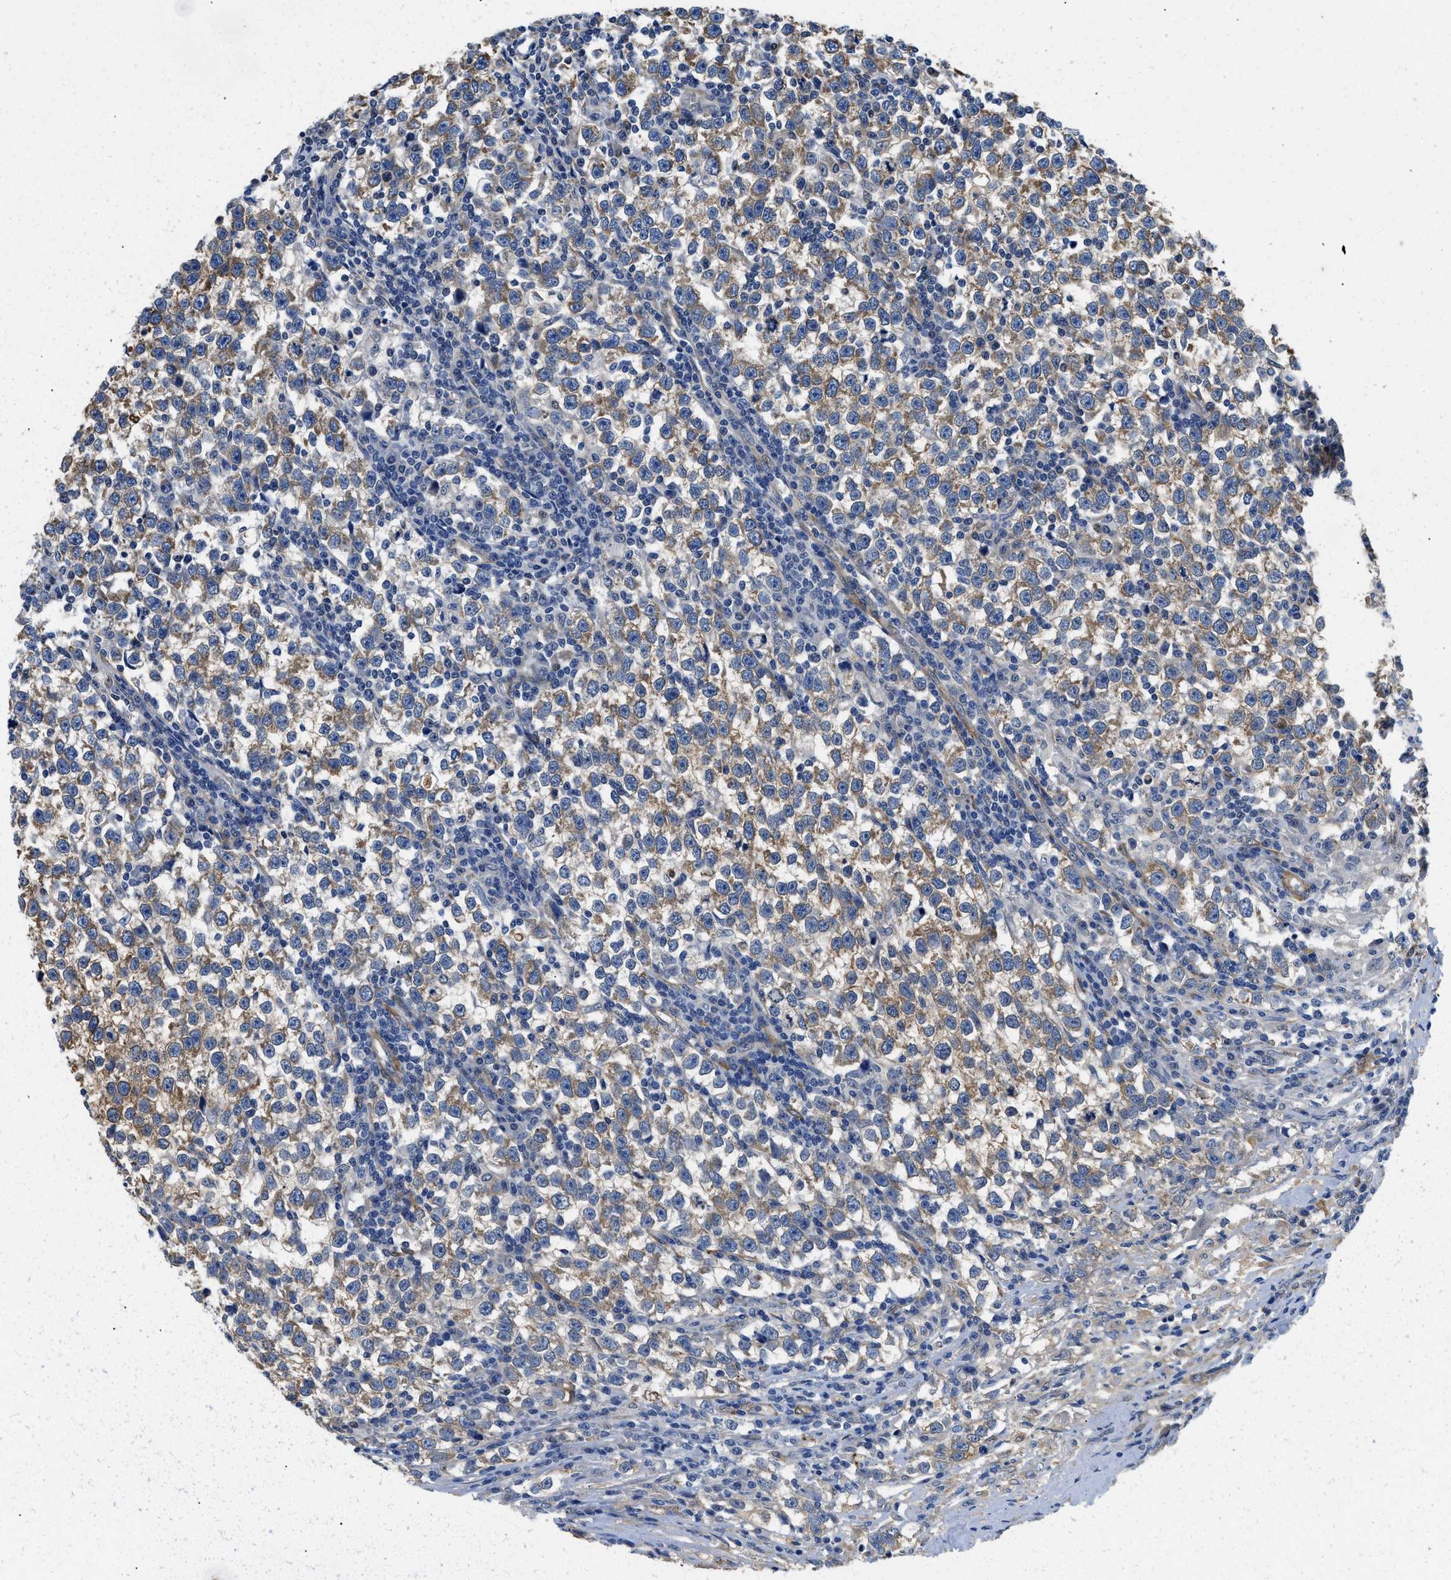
{"staining": {"intensity": "moderate", "quantity": ">75%", "location": "cytoplasmic/membranous"}, "tissue": "testis cancer", "cell_type": "Tumor cells", "image_type": "cancer", "snomed": [{"axis": "morphology", "description": "Normal tissue, NOS"}, {"axis": "morphology", "description": "Seminoma, NOS"}, {"axis": "topography", "description": "Testis"}], "caption": "Immunohistochemical staining of human testis cancer (seminoma) exhibits medium levels of moderate cytoplasmic/membranous protein positivity in approximately >75% of tumor cells.", "gene": "RAPH1", "patient": {"sex": "male", "age": 43}}